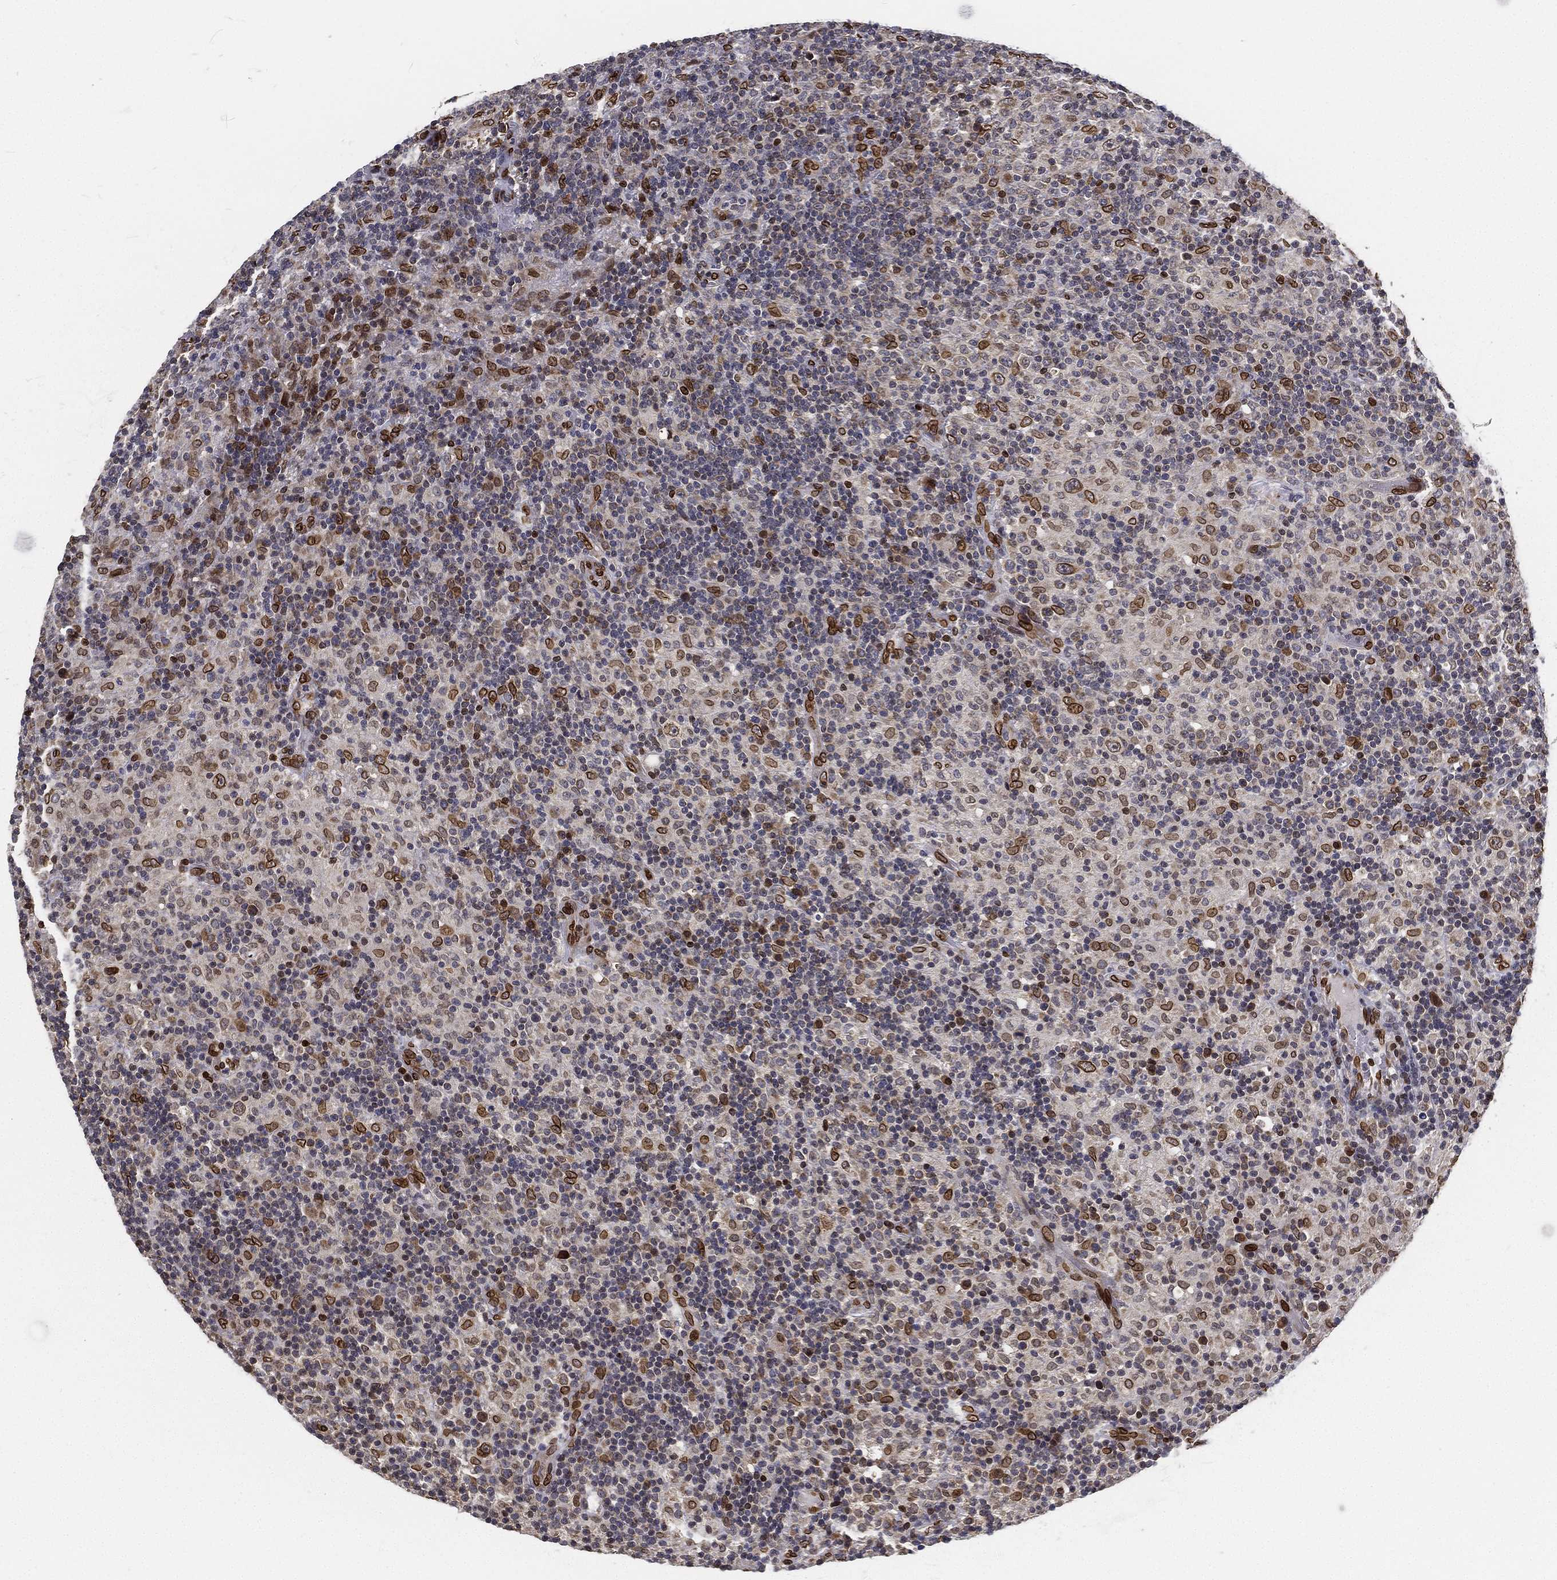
{"staining": {"intensity": "strong", "quantity": "<25%", "location": "cytoplasmic/membranous,nuclear"}, "tissue": "lymphoma", "cell_type": "Tumor cells", "image_type": "cancer", "snomed": [{"axis": "morphology", "description": "Hodgkin's disease, NOS"}, {"axis": "topography", "description": "Lymph node"}], "caption": "High-magnification brightfield microscopy of Hodgkin's disease stained with DAB (3,3'-diaminobenzidine) (brown) and counterstained with hematoxylin (blue). tumor cells exhibit strong cytoplasmic/membranous and nuclear staining is present in about<25% of cells.", "gene": "PALB2", "patient": {"sex": "male", "age": 70}}